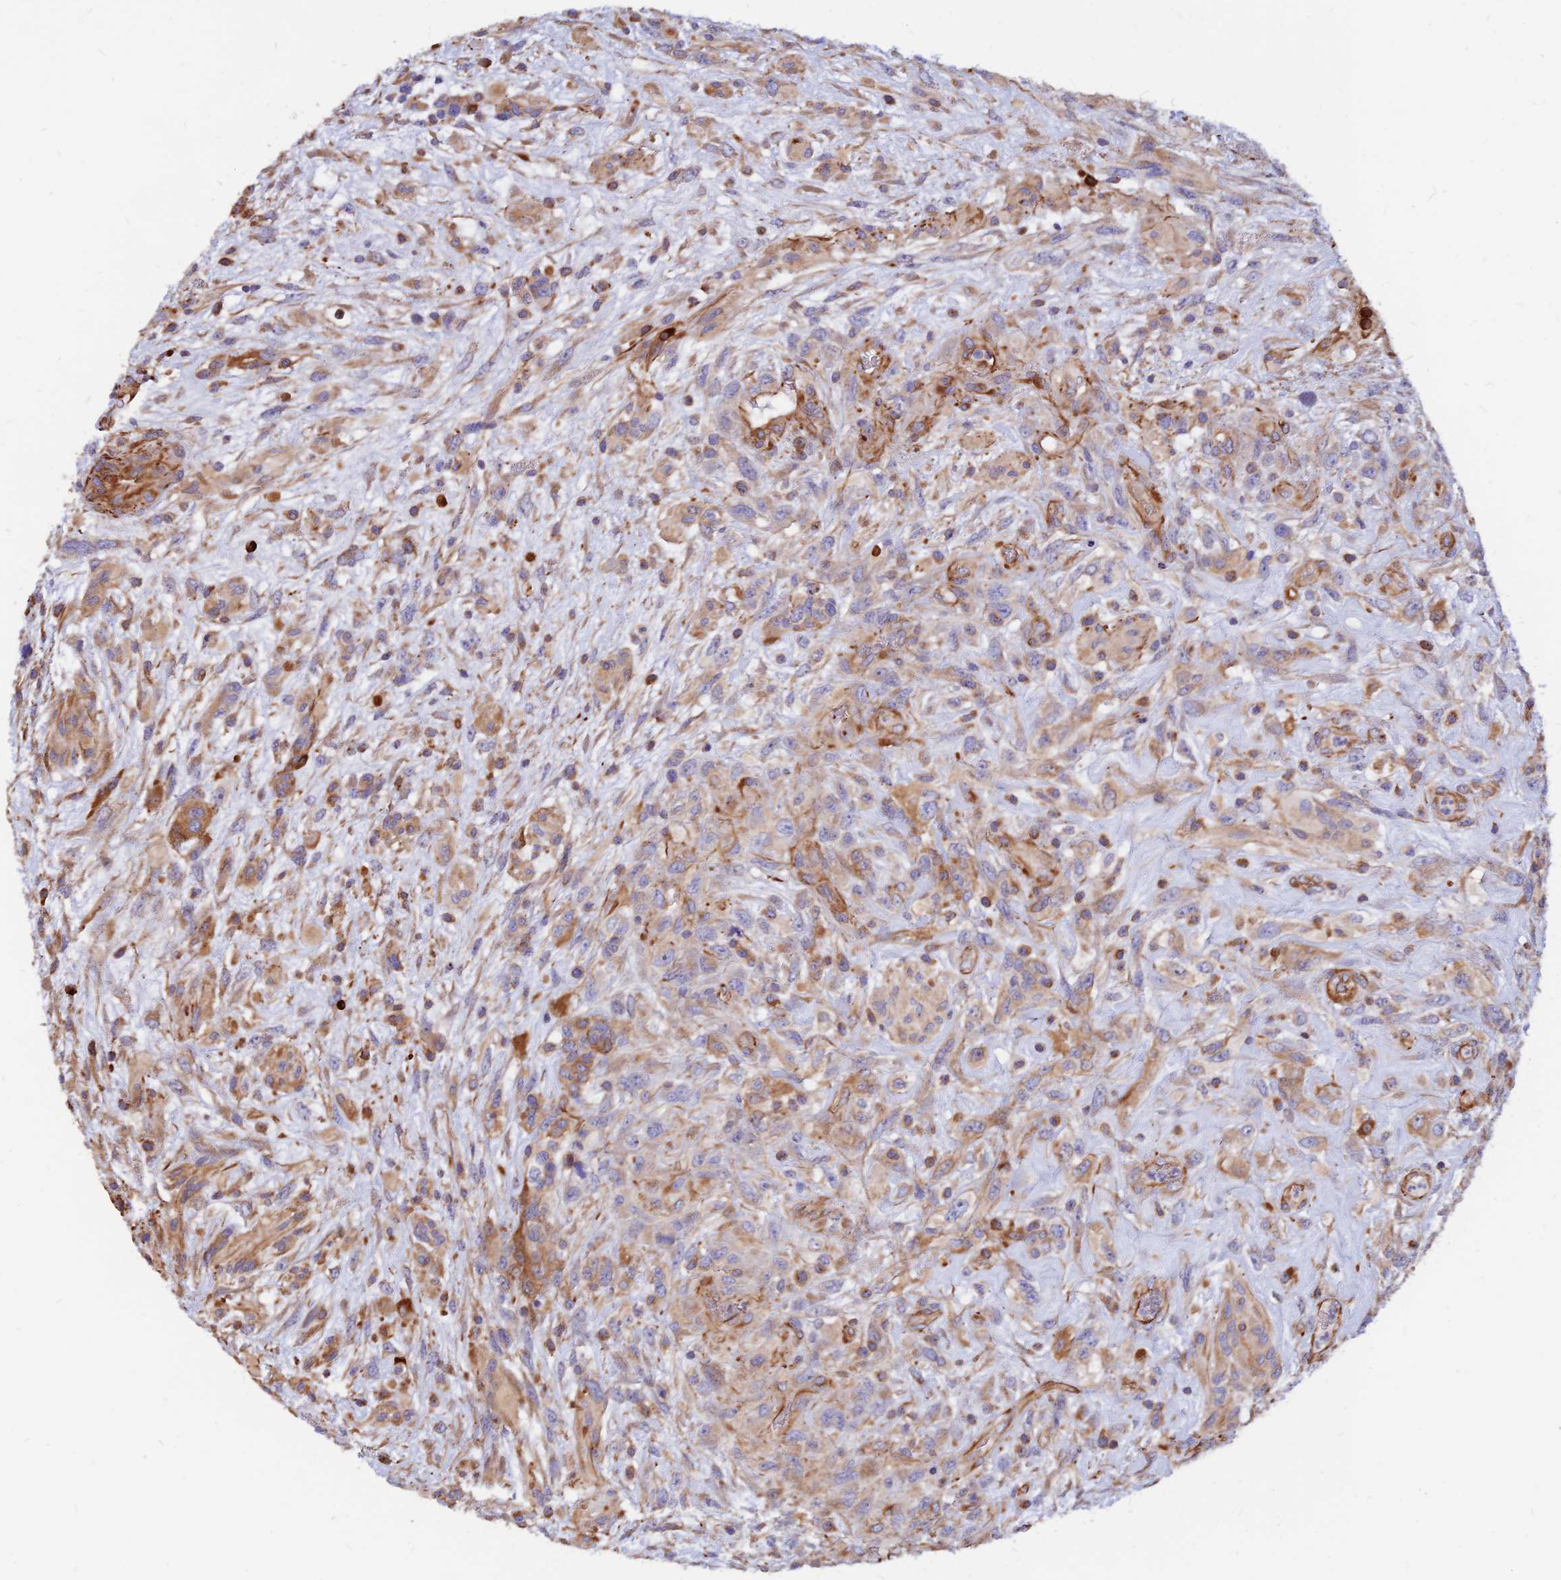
{"staining": {"intensity": "moderate", "quantity": "<25%", "location": "cytoplasmic/membranous"}, "tissue": "glioma", "cell_type": "Tumor cells", "image_type": "cancer", "snomed": [{"axis": "morphology", "description": "Glioma, malignant, High grade"}, {"axis": "topography", "description": "Brain"}], "caption": "A high-resolution histopathology image shows immunohistochemistry staining of glioma, which displays moderate cytoplasmic/membranous positivity in approximately <25% of tumor cells. The protein is shown in brown color, while the nuclei are stained blue.", "gene": "CDK18", "patient": {"sex": "male", "age": 61}}